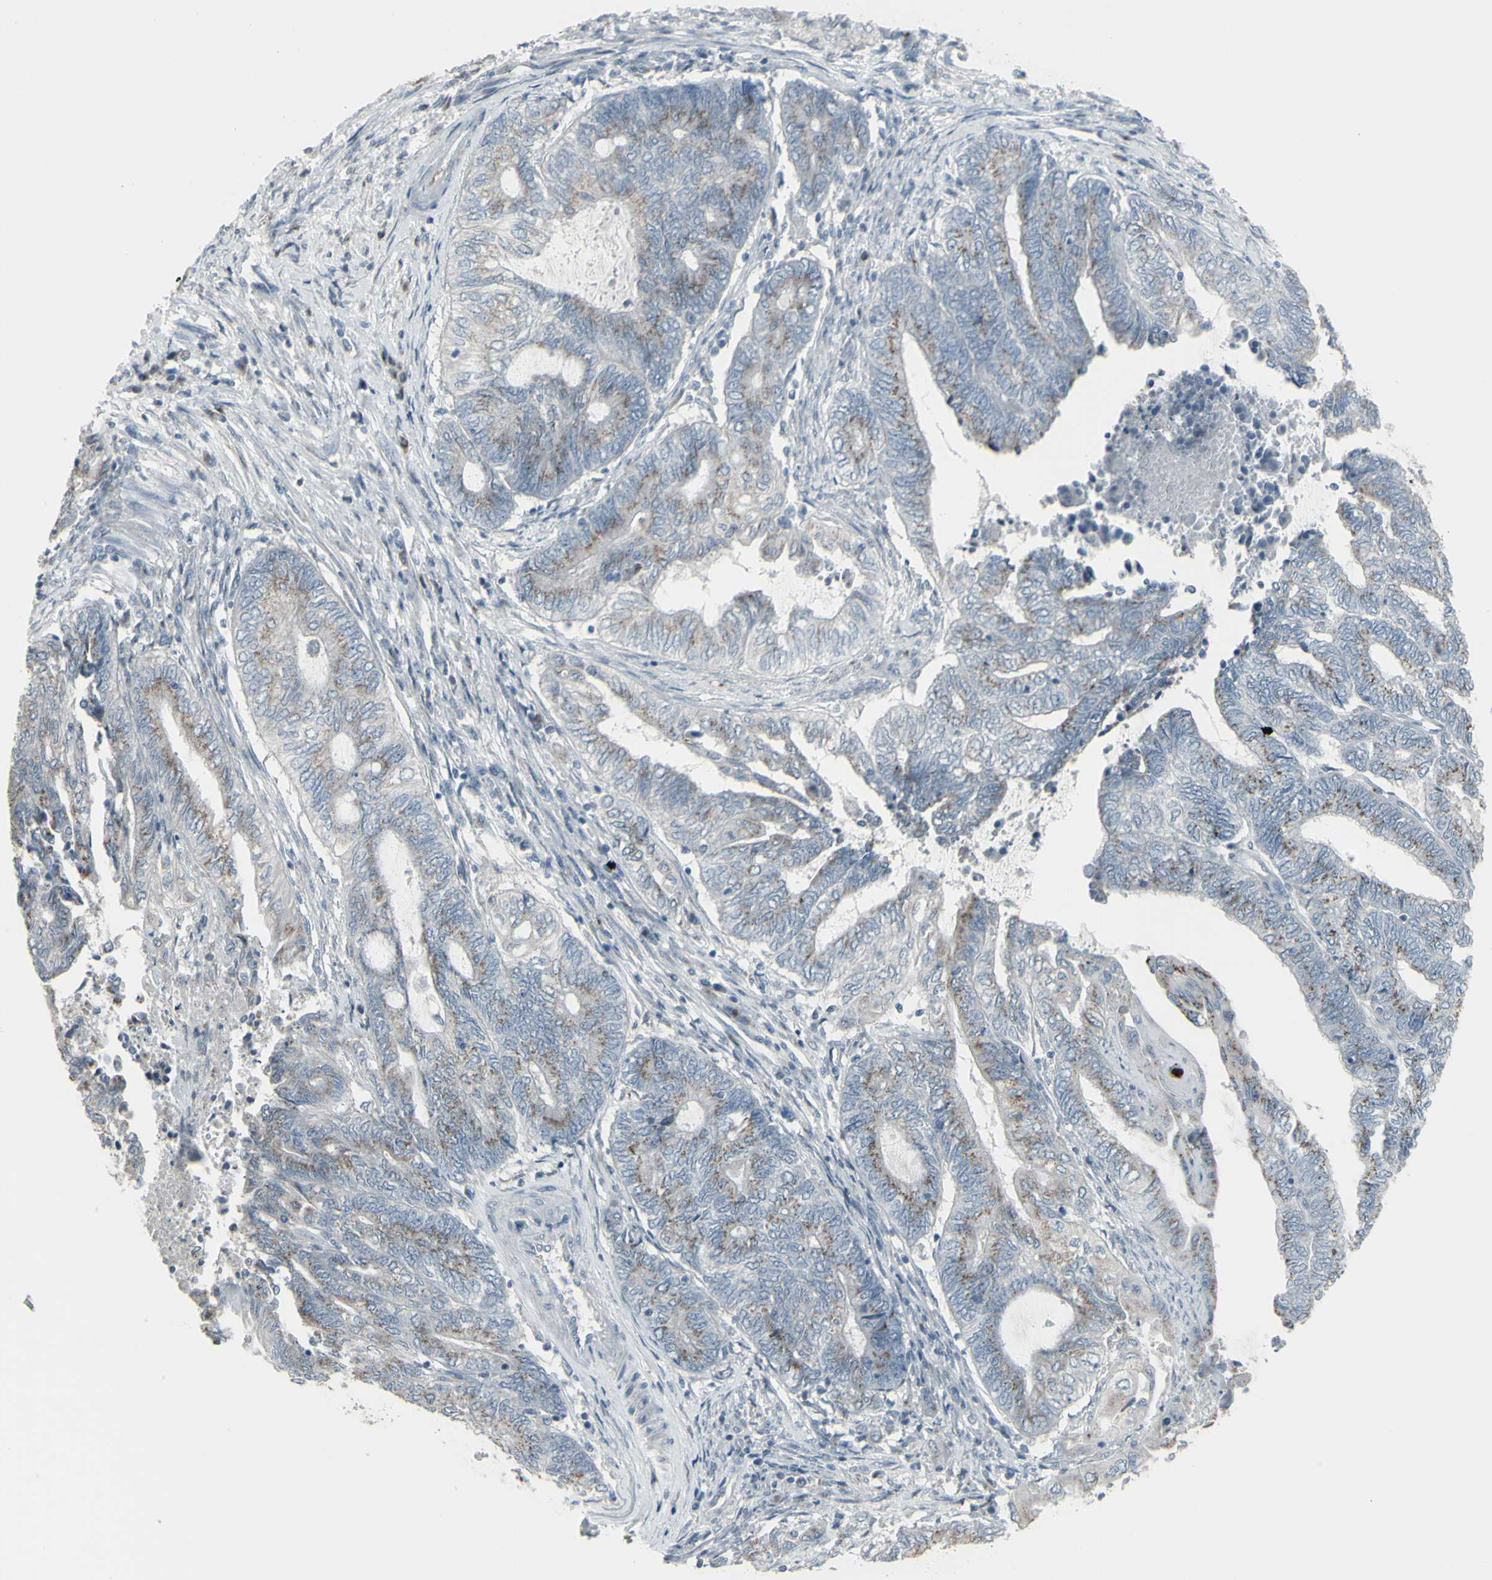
{"staining": {"intensity": "weak", "quantity": "25%-75%", "location": "cytoplasmic/membranous"}, "tissue": "endometrial cancer", "cell_type": "Tumor cells", "image_type": "cancer", "snomed": [{"axis": "morphology", "description": "Adenocarcinoma, NOS"}, {"axis": "topography", "description": "Uterus"}, {"axis": "topography", "description": "Endometrium"}], "caption": "The immunohistochemical stain shows weak cytoplasmic/membranous positivity in tumor cells of endometrial adenocarcinoma tissue. The protein of interest is stained brown, and the nuclei are stained in blue (DAB IHC with brightfield microscopy, high magnification).", "gene": "CD79B", "patient": {"sex": "female", "age": 70}}